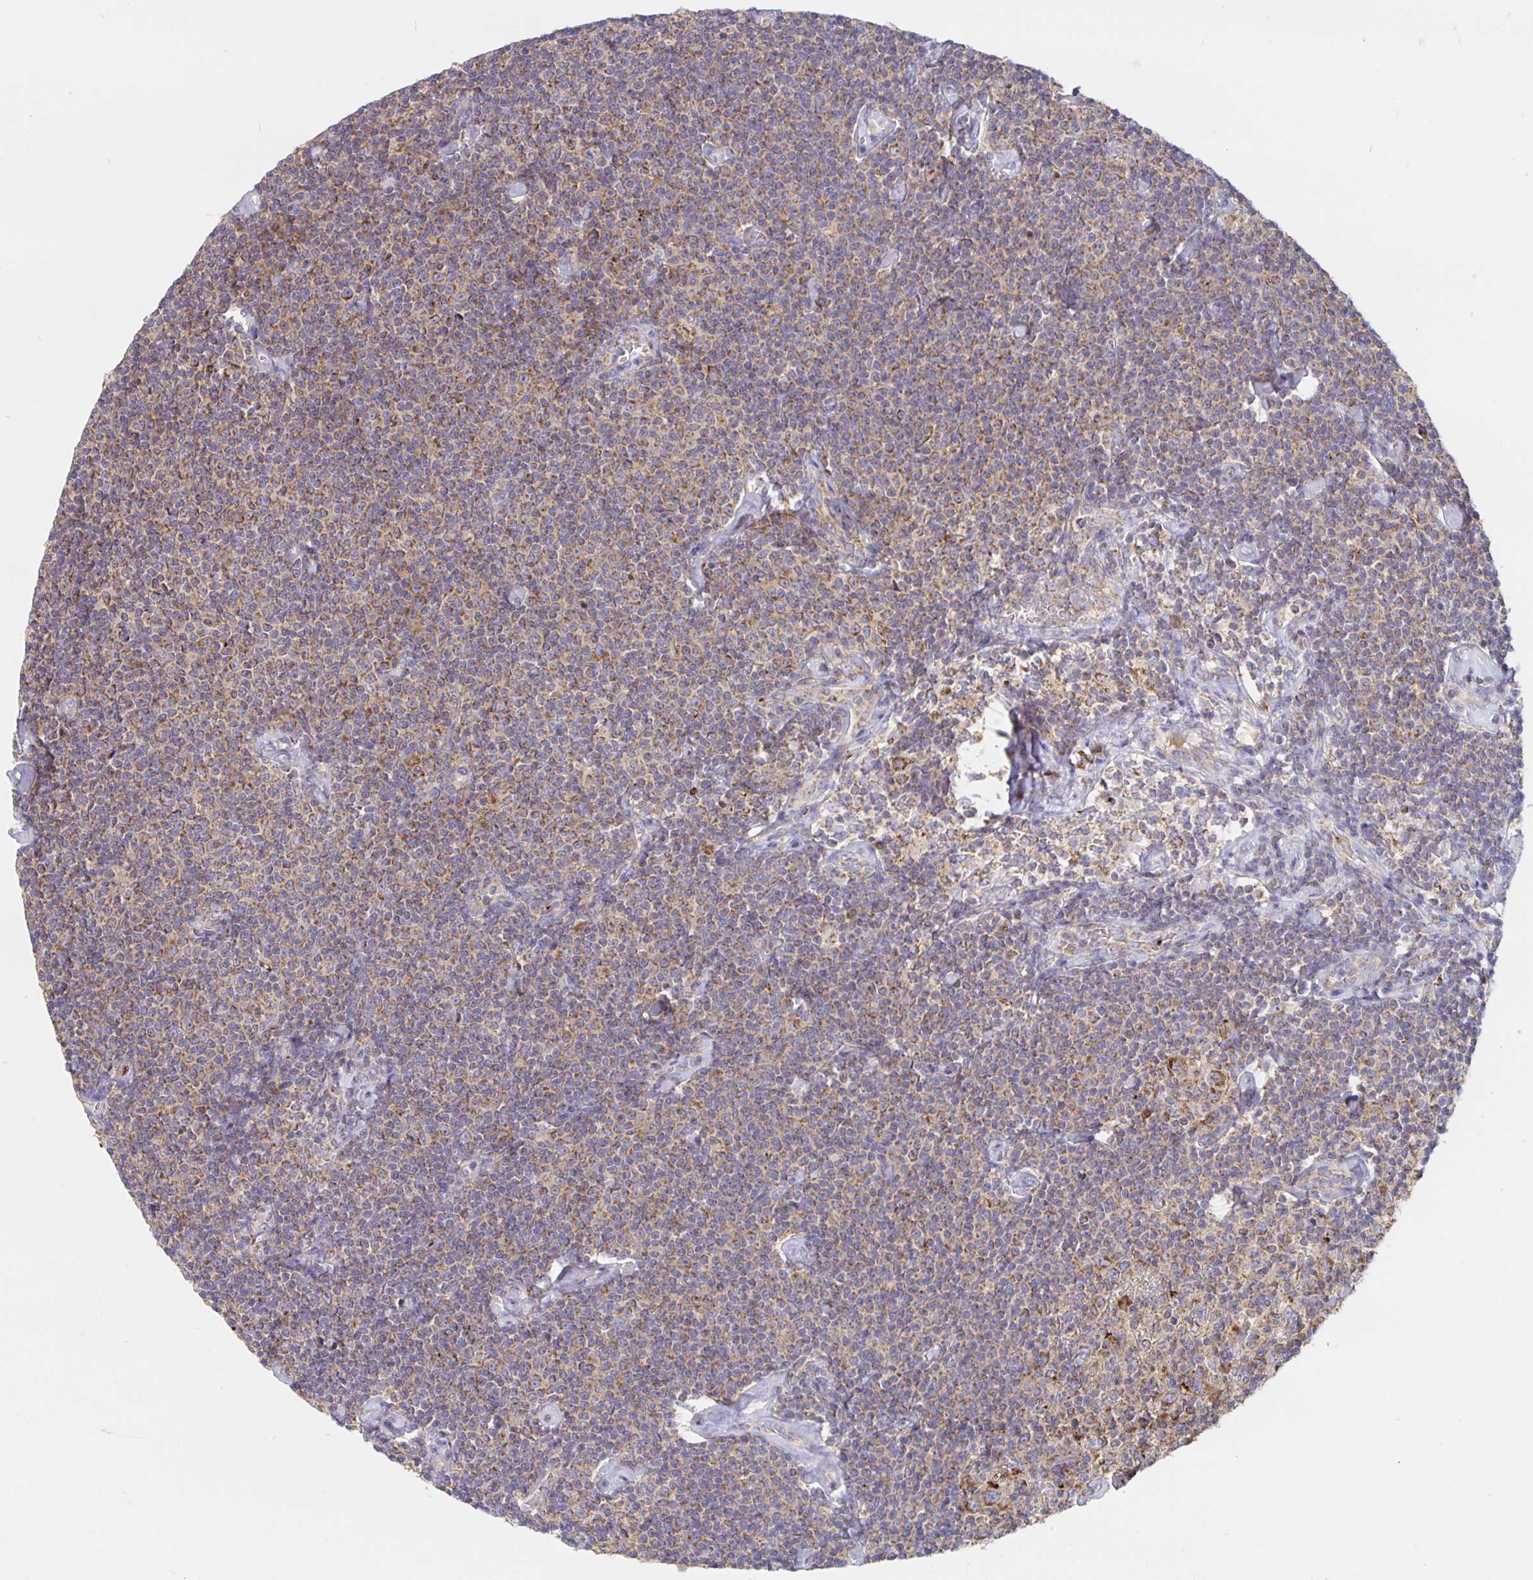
{"staining": {"intensity": "moderate", "quantity": "25%-75%", "location": "cytoplasmic/membranous"}, "tissue": "lymphoma", "cell_type": "Tumor cells", "image_type": "cancer", "snomed": [{"axis": "morphology", "description": "Malignant lymphoma, non-Hodgkin's type, Low grade"}, {"axis": "topography", "description": "Lymph node"}], "caption": "Human lymphoma stained with a protein marker reveals moderate staining in tumor cells.", "gene": "PRDX3", "patient": {"sex": "male", "age": 81}}